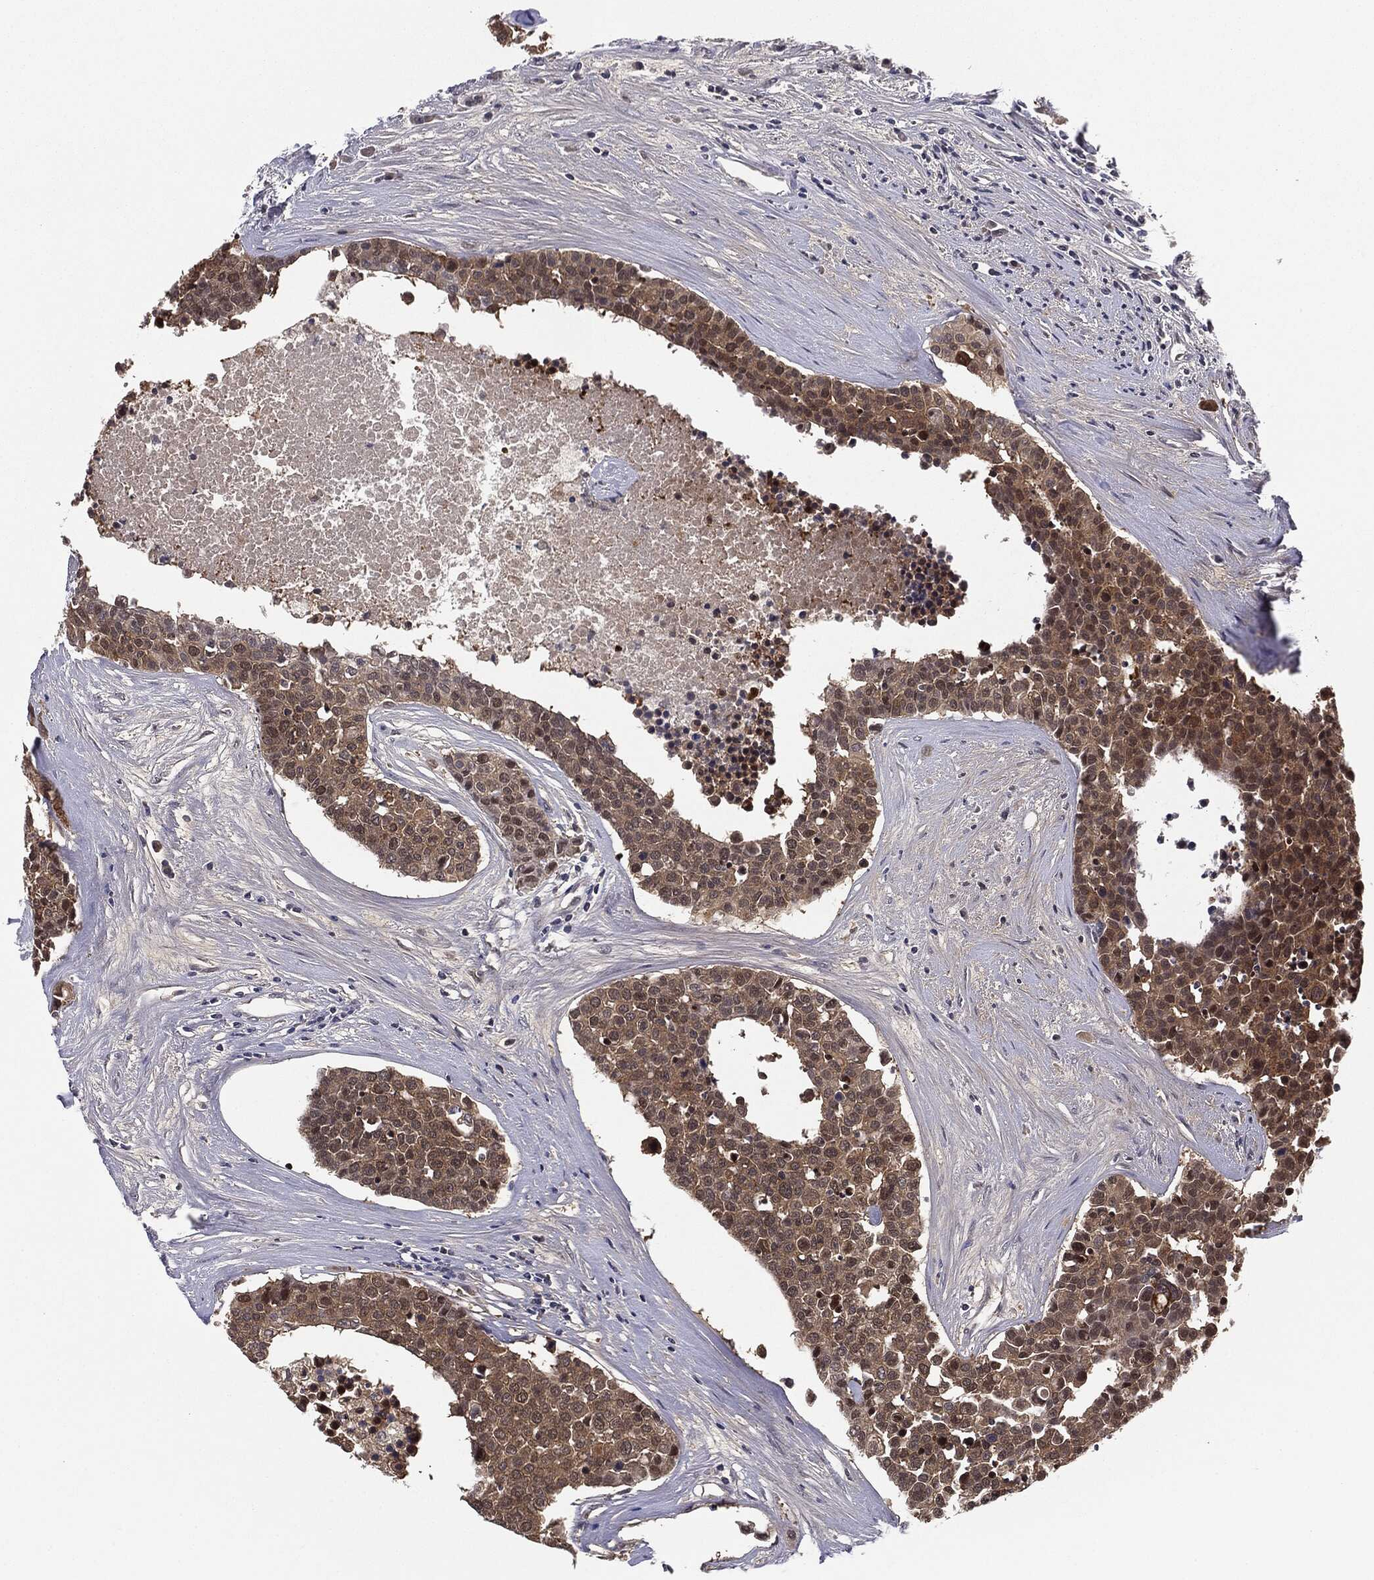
{"staining": {"intensity": "moderate", "quantity": "25%-75%", "location": "cytoplasmic/membranous"}, "tissue": "carcinoid", "cell_type": "Tumor cells", "image_type": "cancer", "snomed": [{"axis": "morphology", "description": "Carcinoid, malignant, NOS"}, {"axis": "topography", "description": "Colon"}], "caption": "Moderate cytoplasmic/membranous protein expression is identified in about 25%-75% of tumor cells in malignant carcinoid. The staining was performed using DAB, with brown indicating positive protein expression. Nuclei are stained blue with hematoxylin.", "gene": "KRT7", "patient": {"sex": "male", "age": 81}}